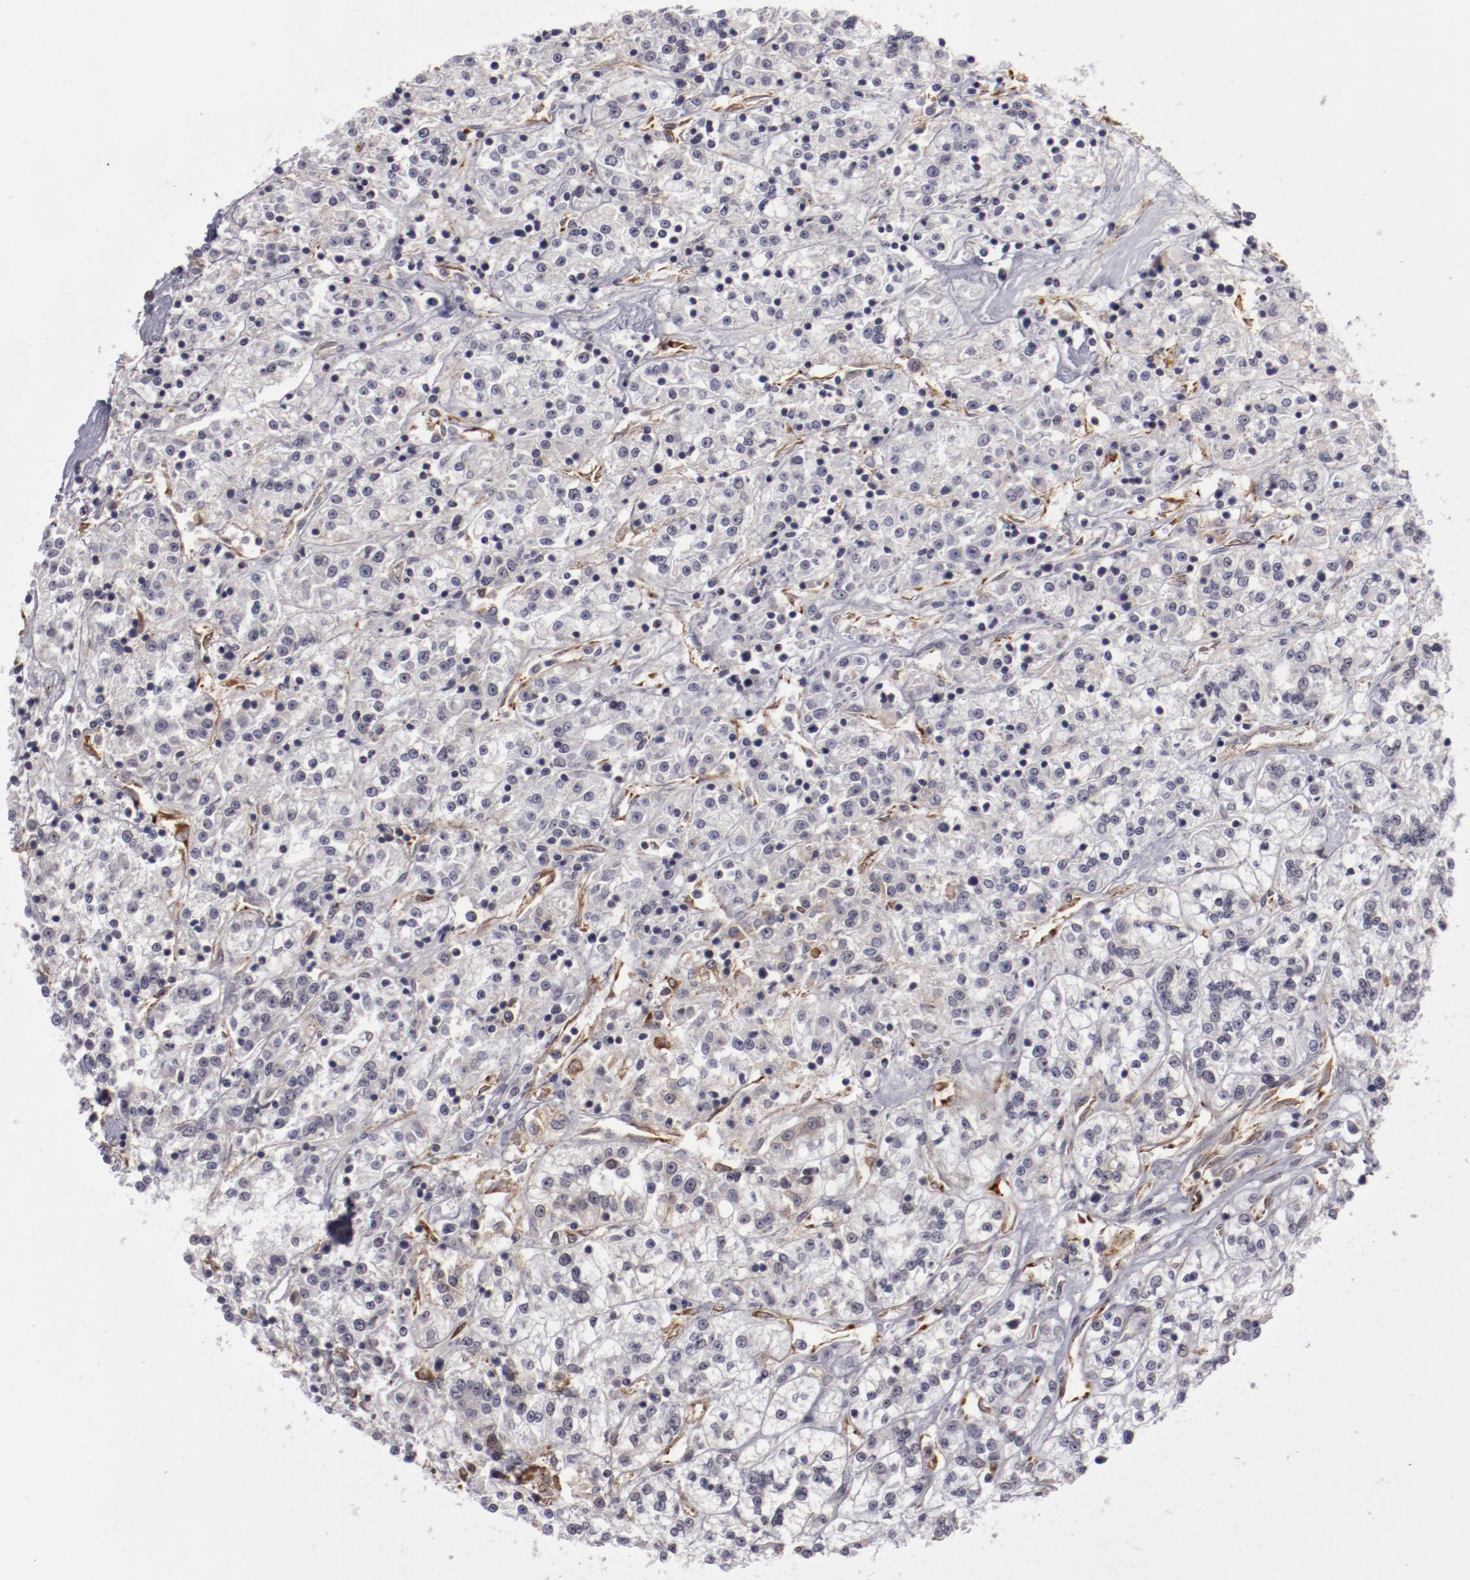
{"staining": {"intensity": "negative", "quantity": "none", "location": "none"}, "tissue": "renal cancer", "cell_type": "Tumor cells", "image_type": "cancer", "snomed": [{"axis": "morphology", "description": "Adenocarcinoma, NOS"}, {"axis": "topography", "description": "Kidney"}], "caption": "Adenocarcinoma (renal) was stained to show a protein in brown. There is no significant staining in tumor cells. (DAB (3,3'-diaminobenzidine) immunohistochemistry (IHC) with hematoxylin counter stain).", "gene": "LEF1", "patient": {"sex": "female", "age": 76}}